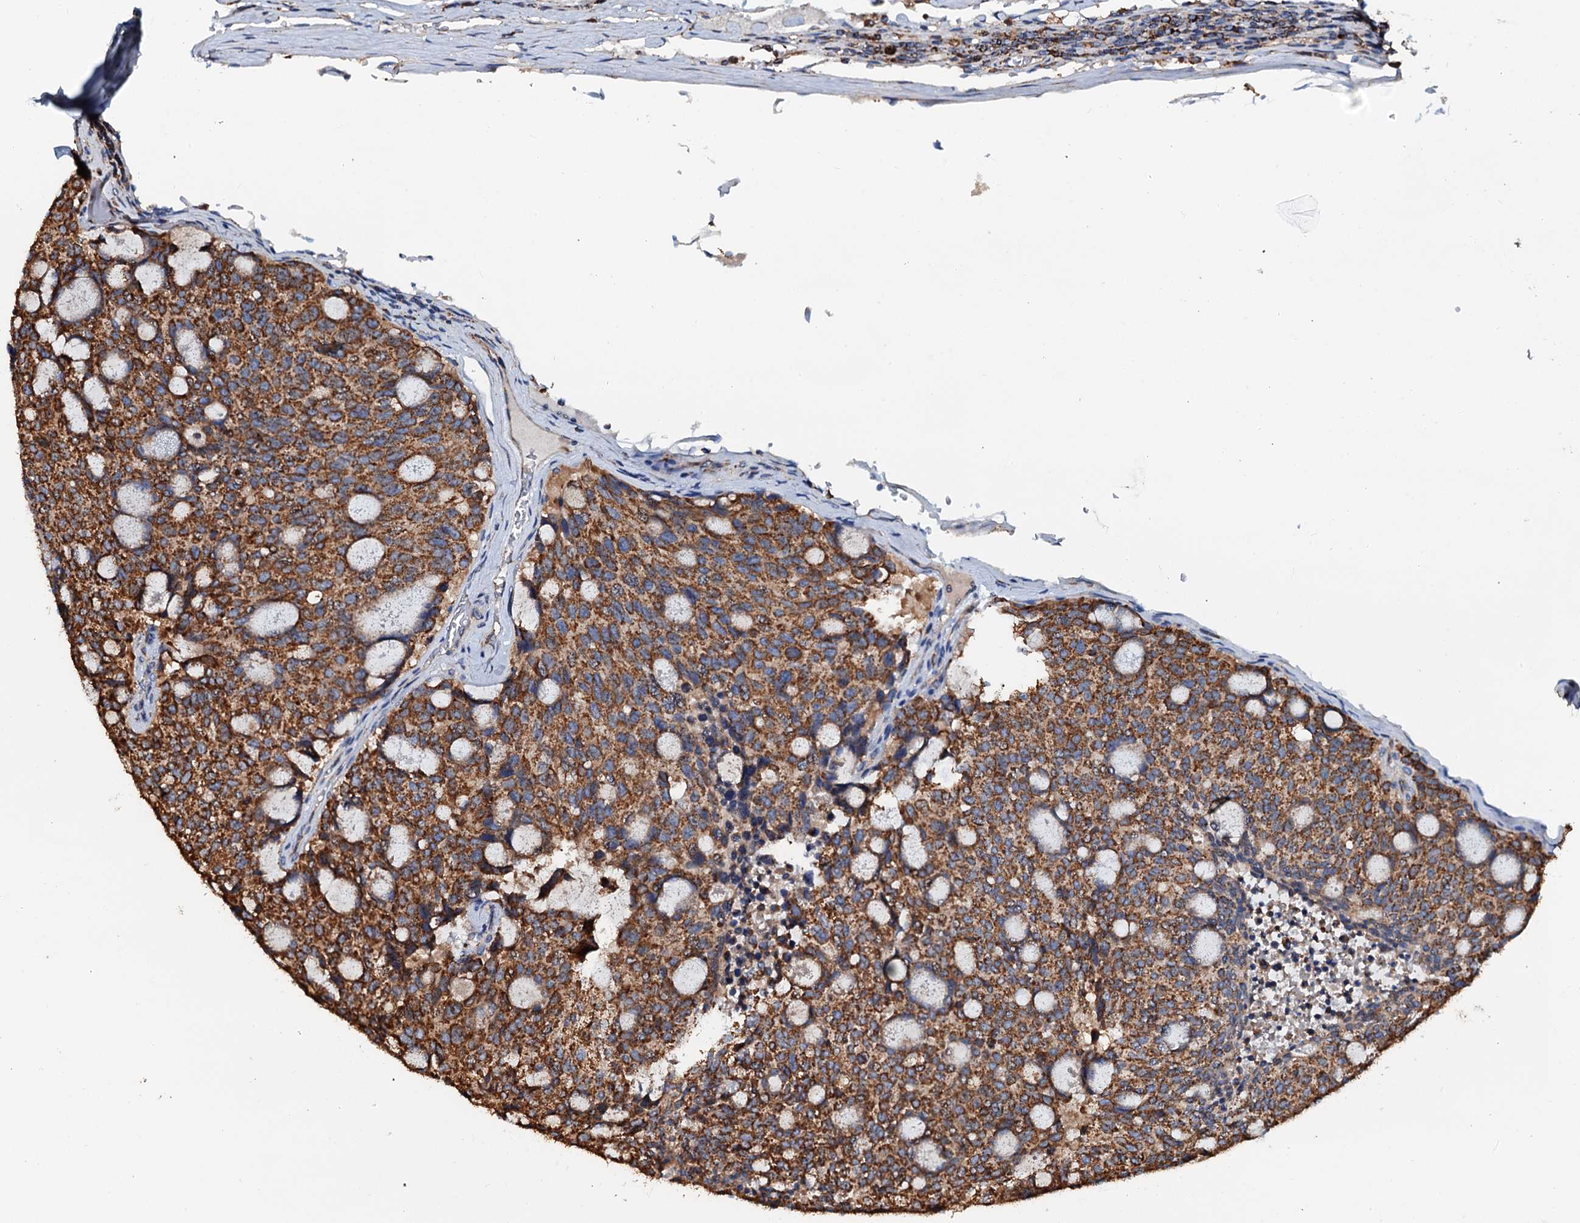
{"staining": {"intensity": "strong", "quantity": ">75%", "location": "cytoplasmic/membranous"}, "tissue": "carcinoid", "cell_type": "Tumor cells", "image_type": "cancer", "snomed": [{"axis": "morphology", "description": "Carcinoid, malignant, NOS"}, {"axis": "topography", "description": "Pancreas"}], "caption": "About >75% of tumor cells in human carcinoid (malignant) demonstrate strong cytoplasmic/membranous protein expression as visualized by brown immunohistochemical staining.", "gene": "AAGAB", "patient": {"sex": "female", "age": 54}}